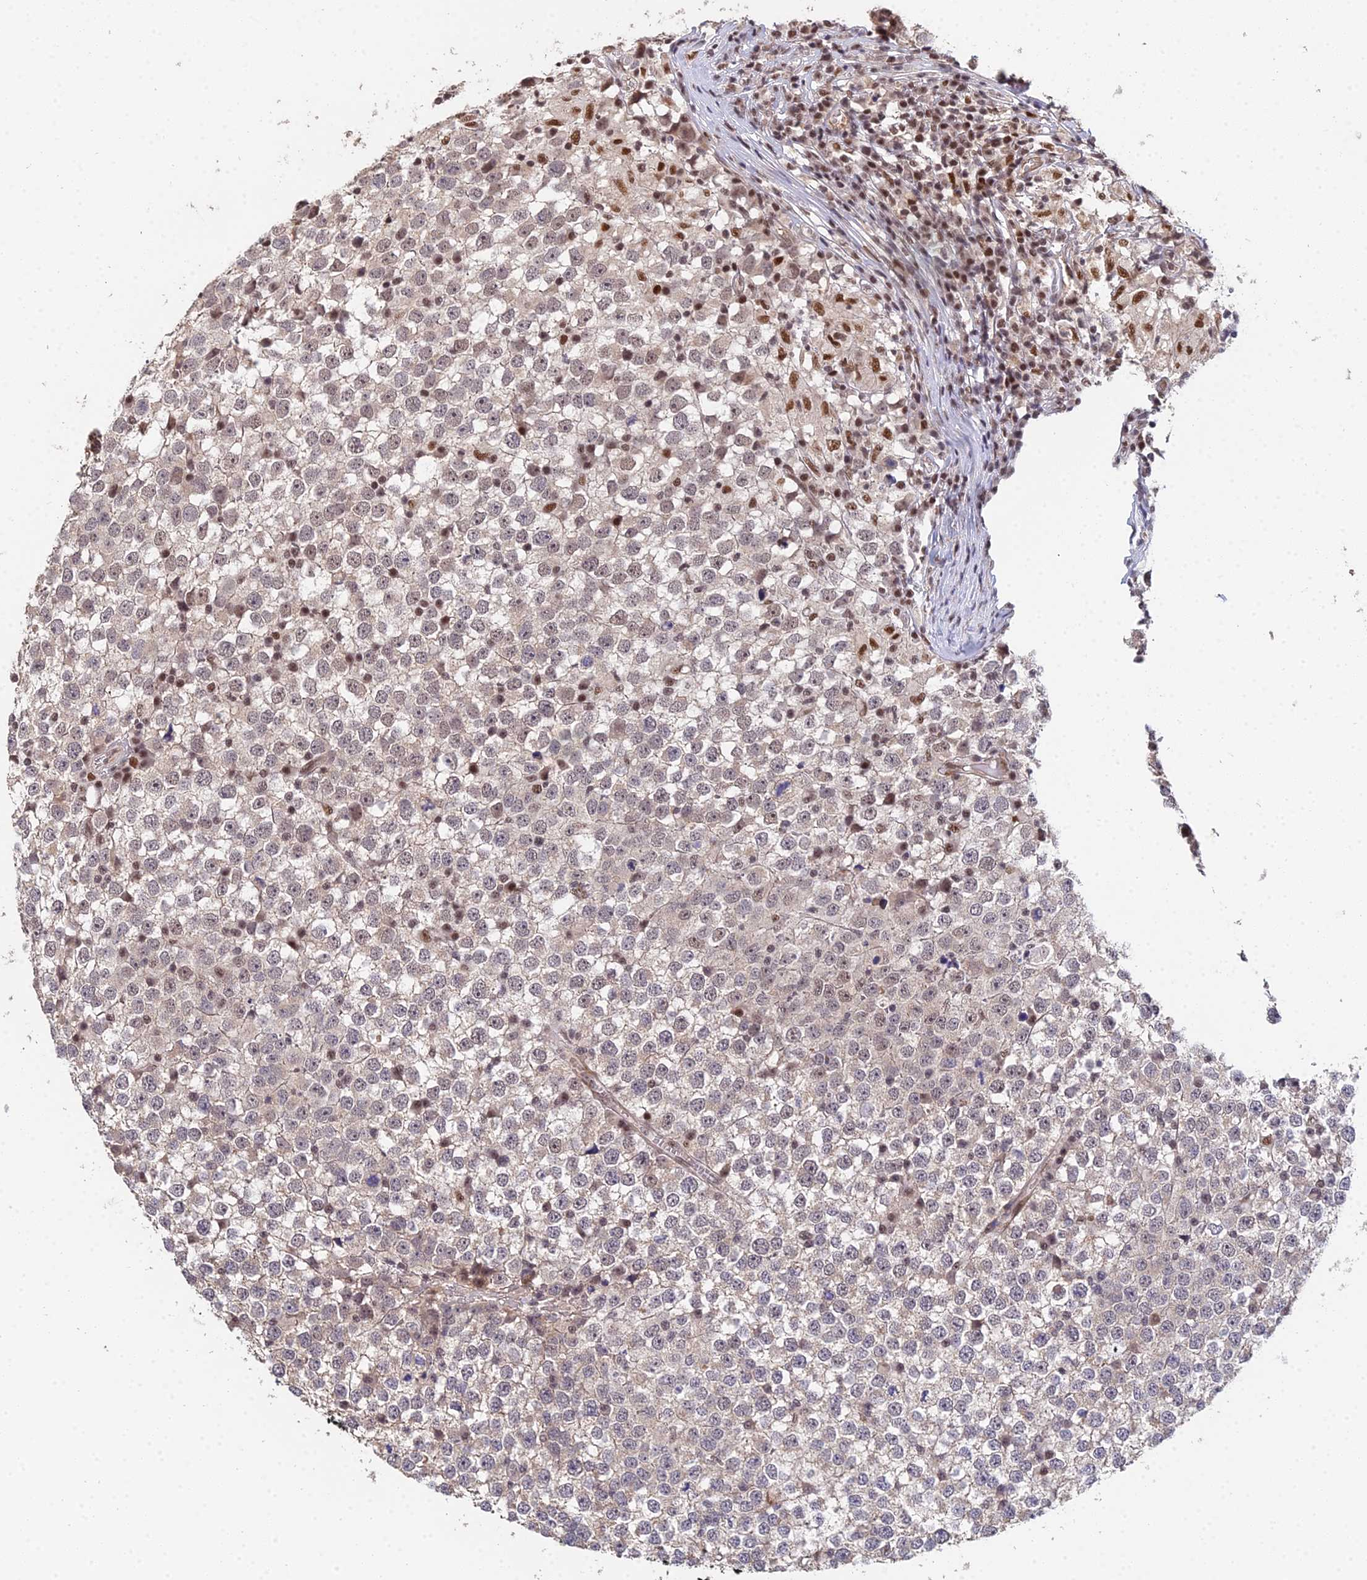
{"staining": {"intensity": "weak", "quantity": "<25%", "location": "cytoplasmic/membranous"}, "tissue": "testis cancer", "cell_type": "Tumor cells", "image_type": "cancer", "snomed": [{"axis": "morphology", "description": "Seminoma, NOS"}, {"axis": "topography", "description": "Testis"}], "caption": "Tumor cells are negative for brown protein staining in testis seminoma.", "gene": "ERCC5", "patient": {"sex": "male", "age": 65}}